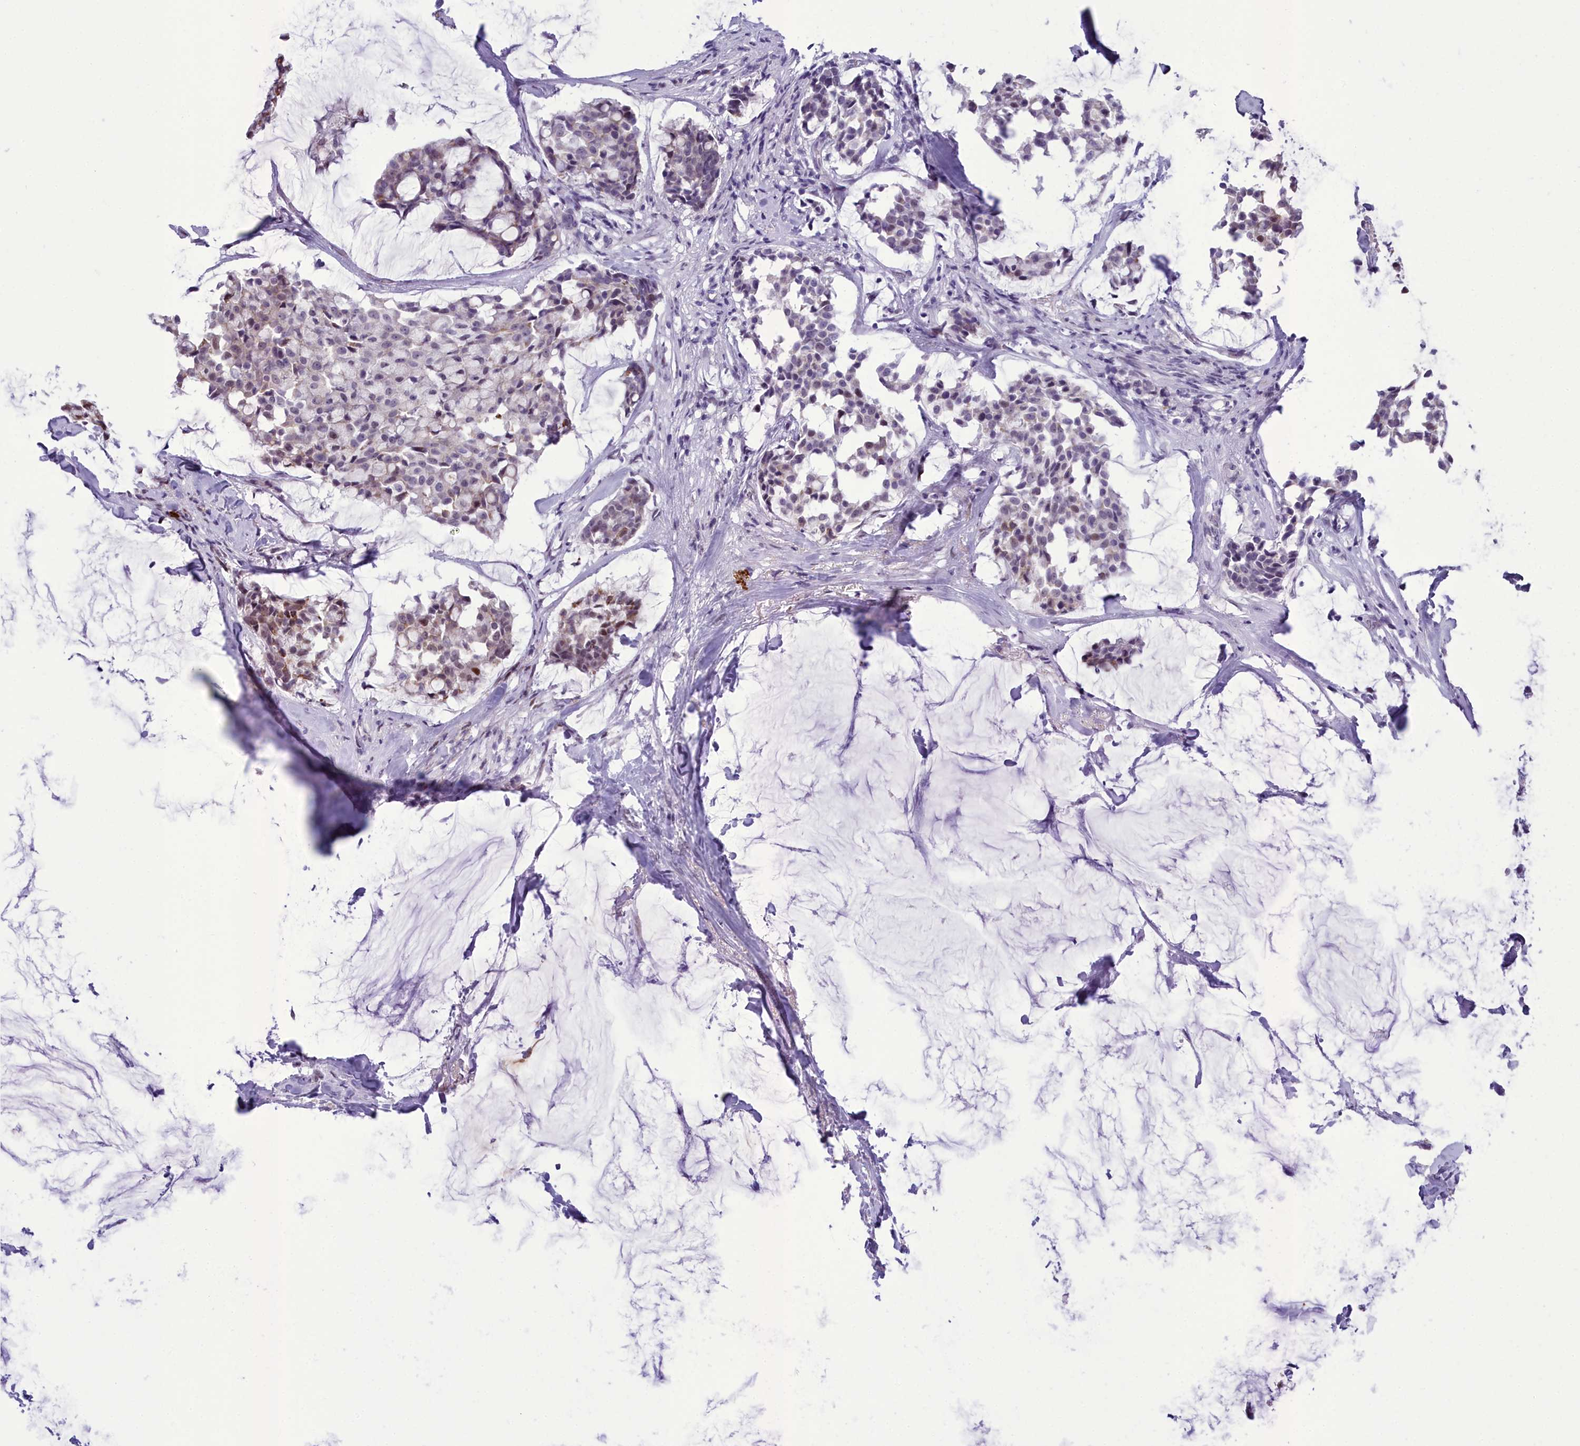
{"staining": {"intensity": "moderate", "quantity": "<25%", "location": "nuclear"}, "tissue": "breast cancer", "cell_type": "Tumor cells", "image_type": "cancer", "snomed": [{"axis": "morphology", "description": "Duct carcinoma"}, {"axis": "topography", "description": "Breast"}], "caption": "Moderate nuclear staining is appreciated in about <25% of tumor cells in breast cancer. Nuclei are stained in blue.", "gene": "CEACAM19", "patient": {"sex": "female", "age": 93}}